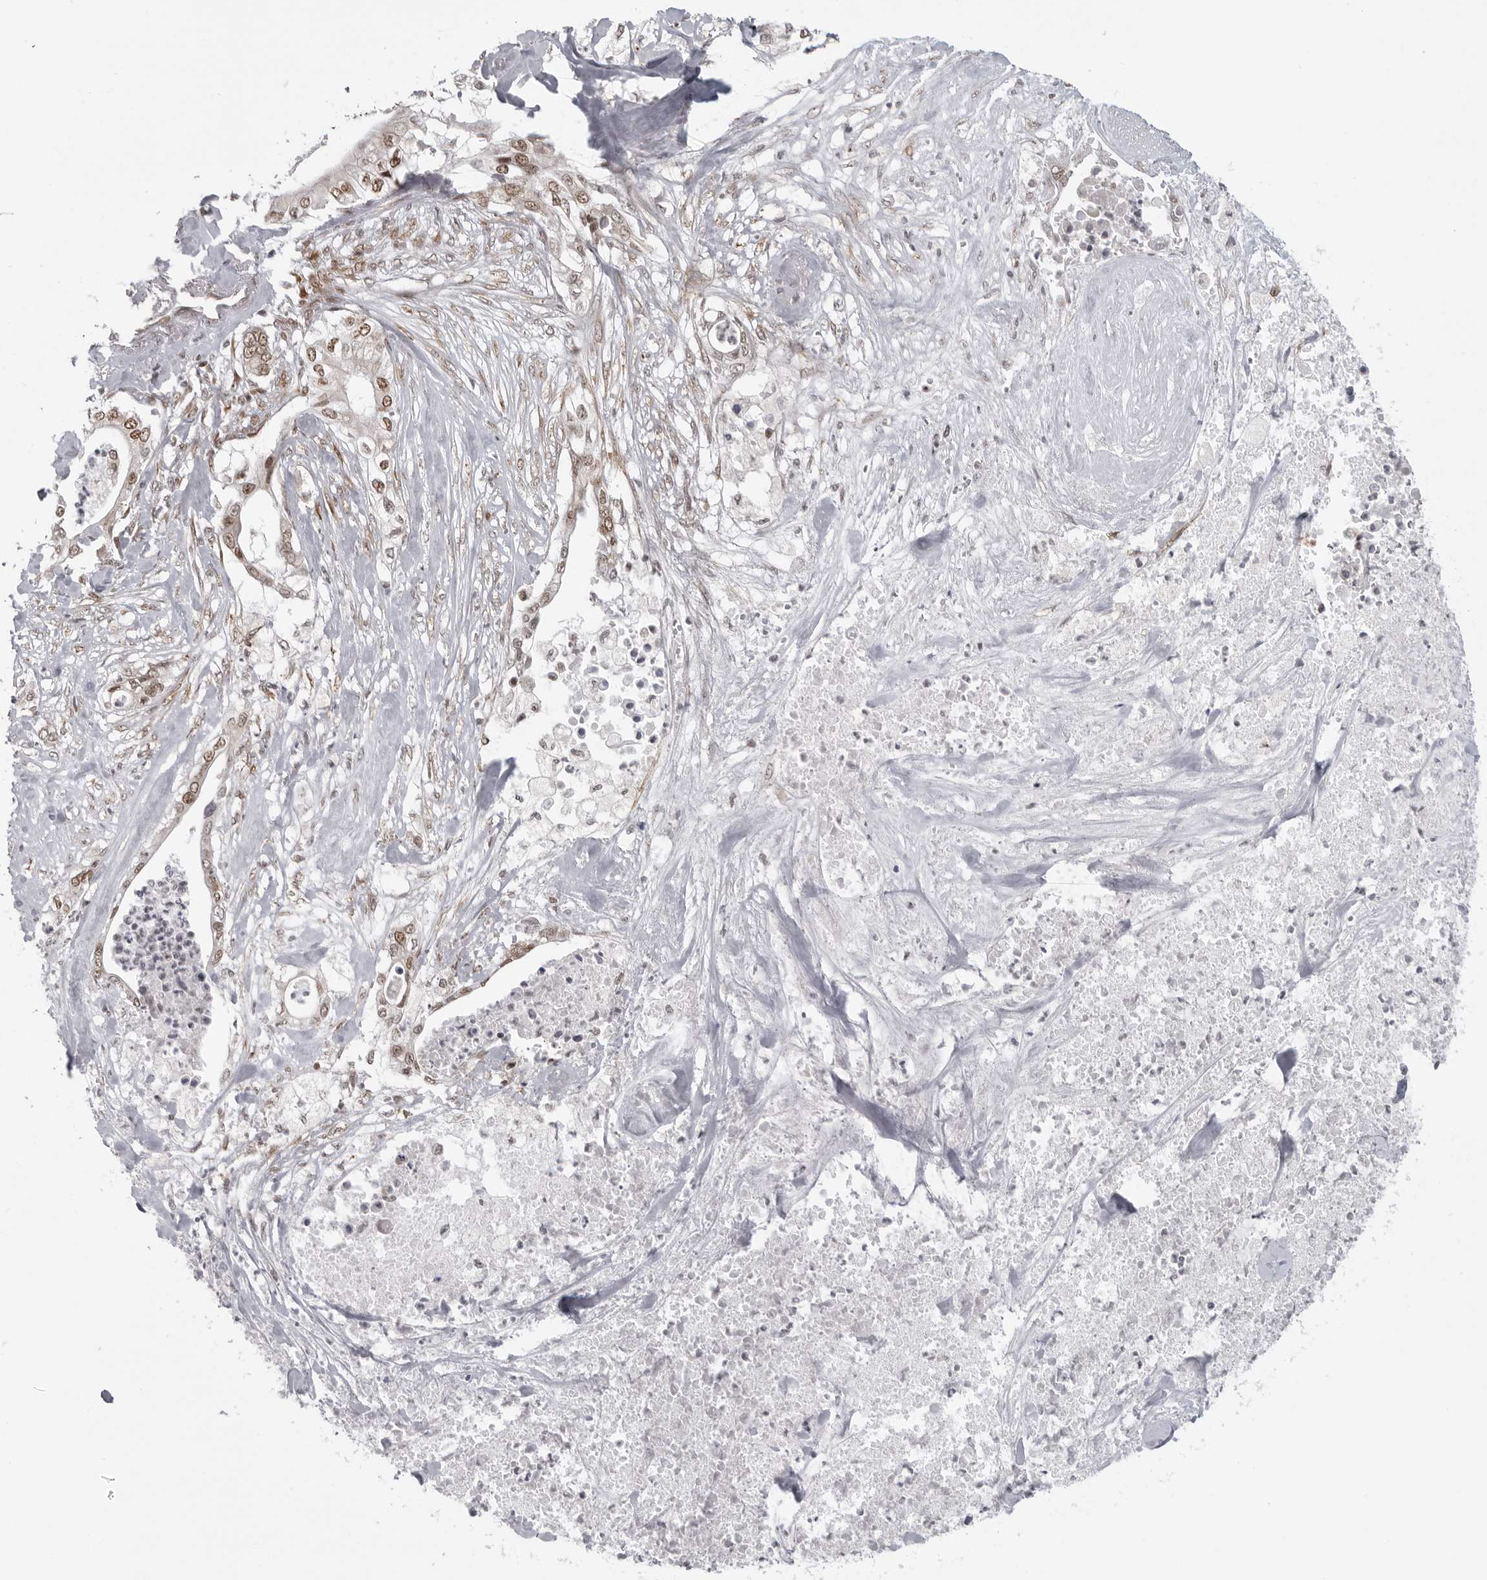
{"staining": {"intensity": "weak", "quantity": ">75%", "location": "nuclear"}, "tissue": "pancreatic cancer", "cell_type": "Tumor cells", "image_type": "cancer", "snomed": [{"axis": "morphology", "description": "Adenocarcinoma, NOS"}, {"axis": "topography", "description": "Pancreas"}], "caption": "Brown immunohistochemical staining in pancreatic cancer shows weak nuclear staining in about >75% of tumor cells.", "gene": "PRDM10", "patient": {"sex": "female", "age": 78}}